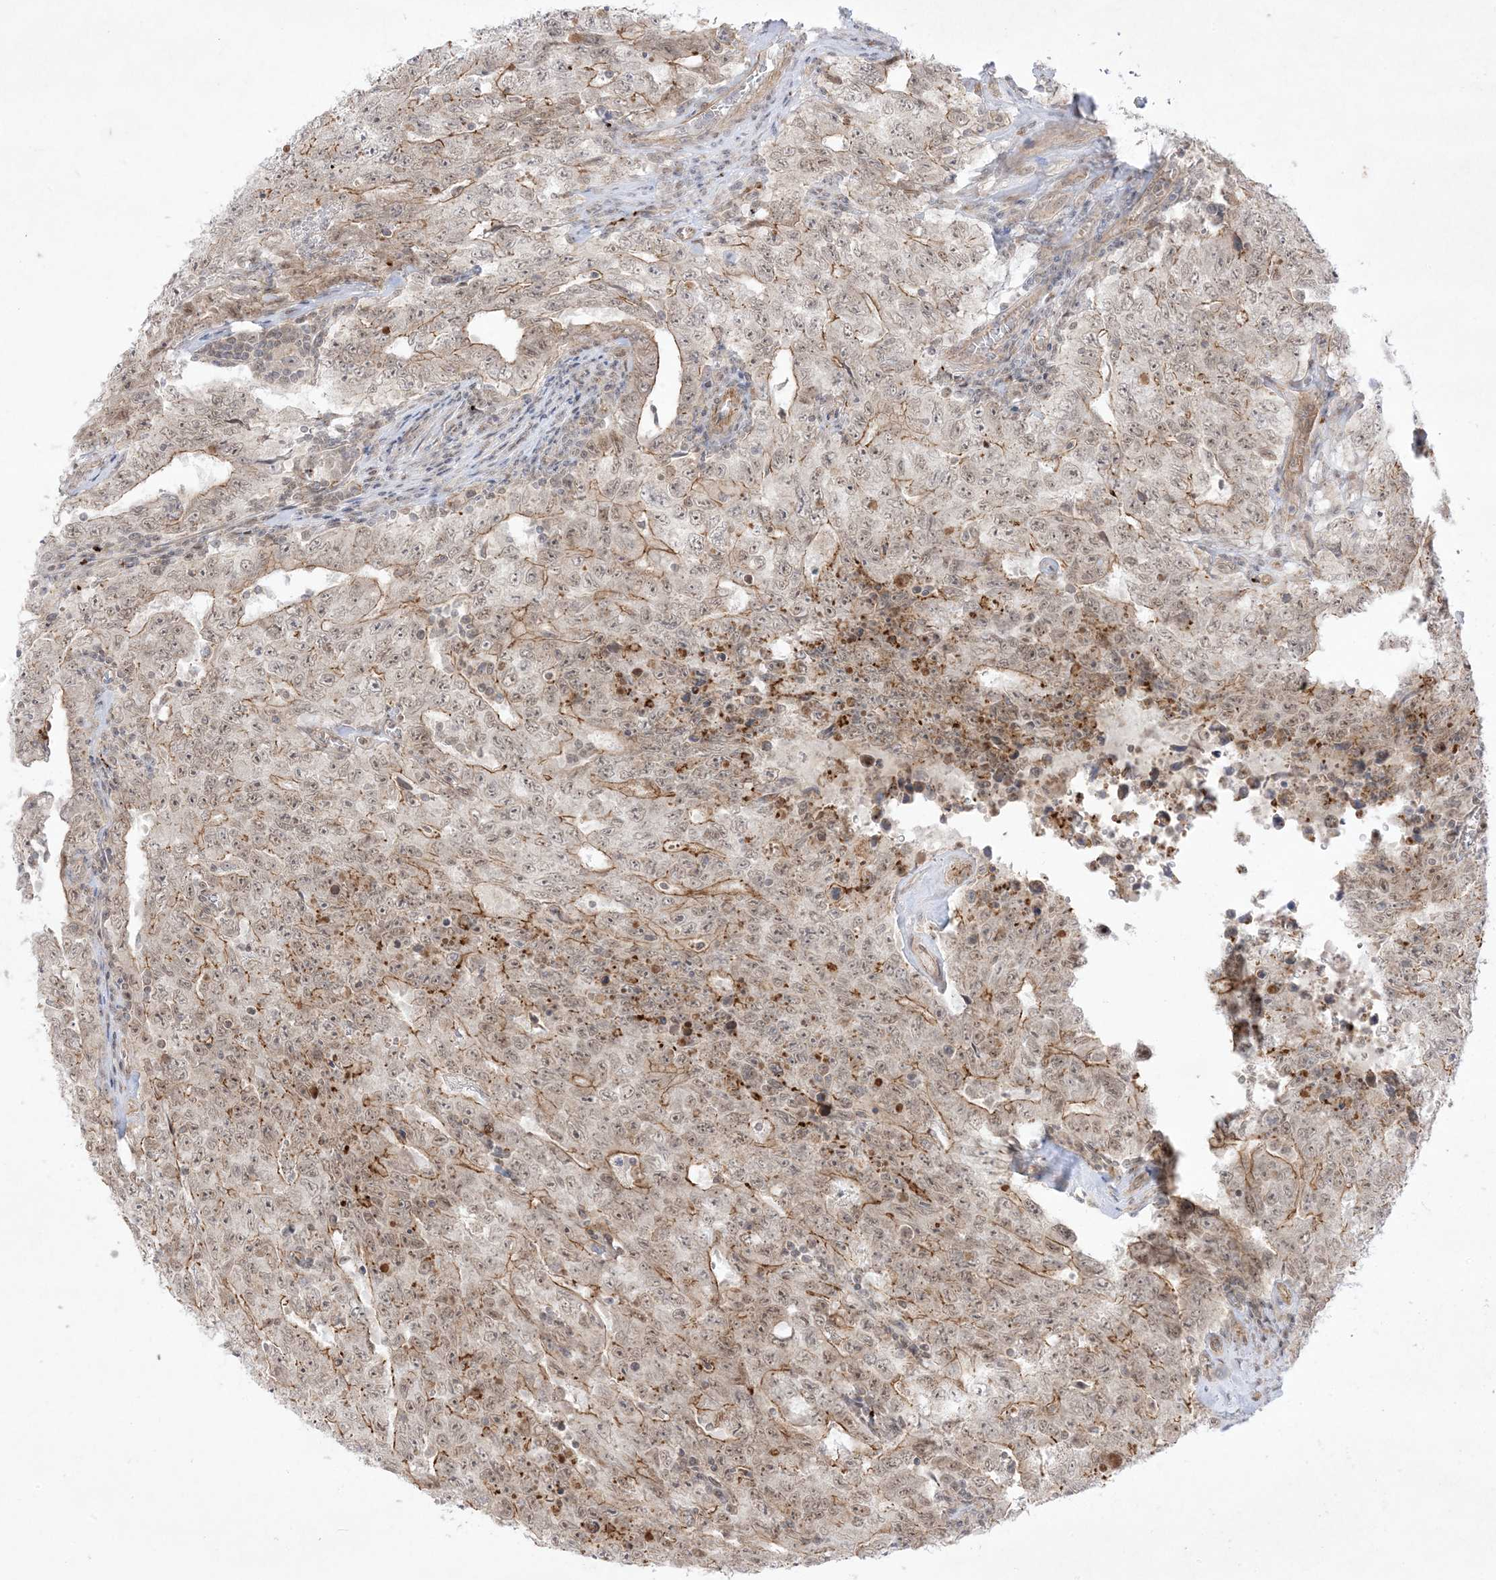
{"staining": {"intensity": "moderate", "quantity": ">75%", "location": "cytoplasmic/membranous,nuclear"}, "tissue": "testis cancer", "cell_type": "Tumor cells", "image_type": "cancer", "snomed": [{"axis": "morphology", "description": "Carcinoma, Embryonal, NOS"}, {"axis": "topography", "description": "Testis"}], "caption": "An image of human testis embryonal carcinoma stained for a protein displays moderate cytoplasmic/membranous and nuclear brown staining in tumor cells. The staining was performed using DAB, with brown indicating positive protein expression. Nuclei are stained blue with hematoxylin.", "gene": "PTK6", "patient": {"sex": "male", "age": 26}}